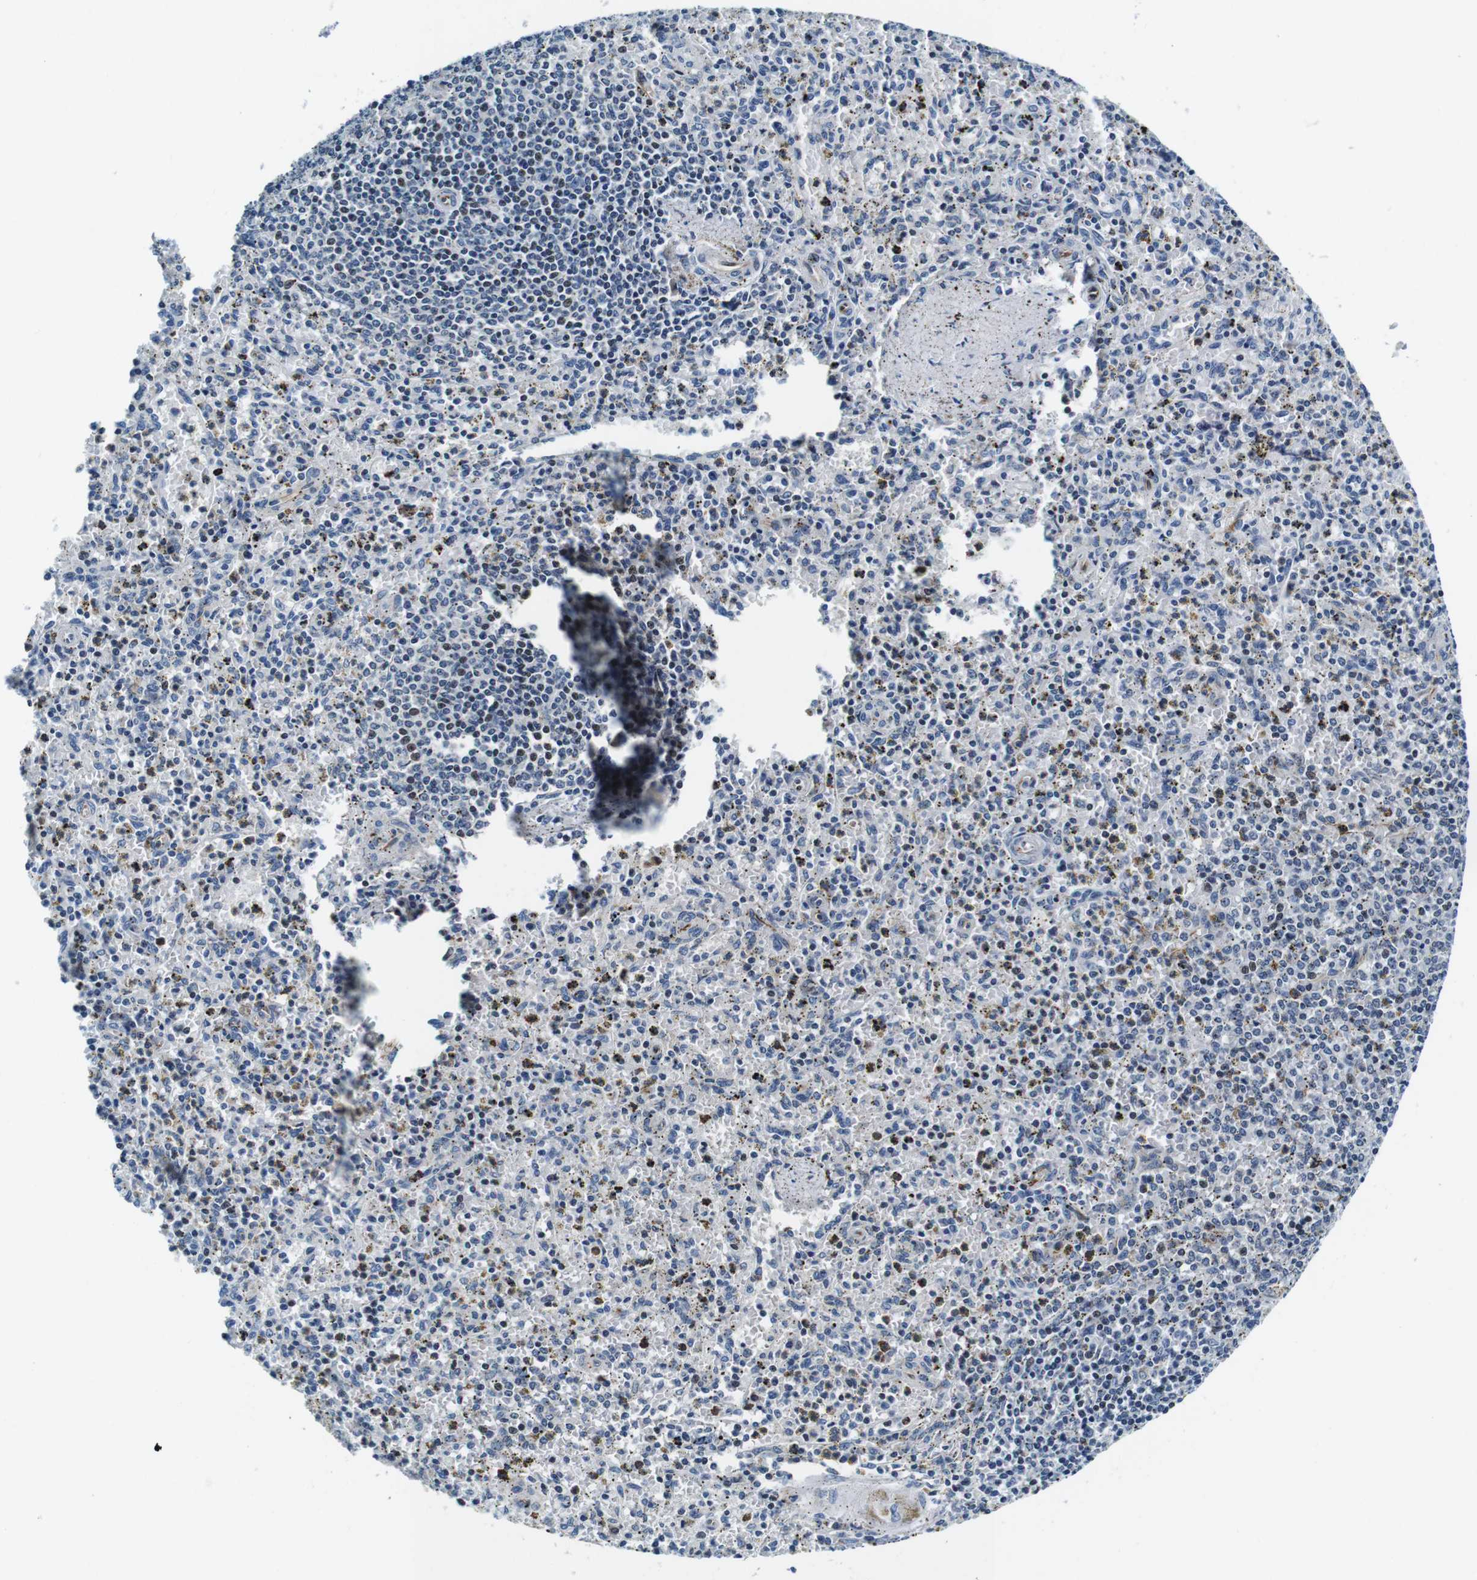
{"staining": {"intensity": "weak", "quantity": "<25%", "location": "cytoplasmic/membranous"}, "tissue": "spleen", "cell_type": "Cells in red pulp", "image_type": "normal", "snomed": [{"axis": "morphology", "description": "Normal tissue, NOS"}, {"axis": "topography", "description": "Spleen"}], "caption": "High power microscopy micrograph of an immunohistochemistry (IHC) histopathology image of unremarkable spleen, revealing no significant expression in cells in red pulp.", "gene": "FAR2", "patient": {"sex": "male", "age": 72}}